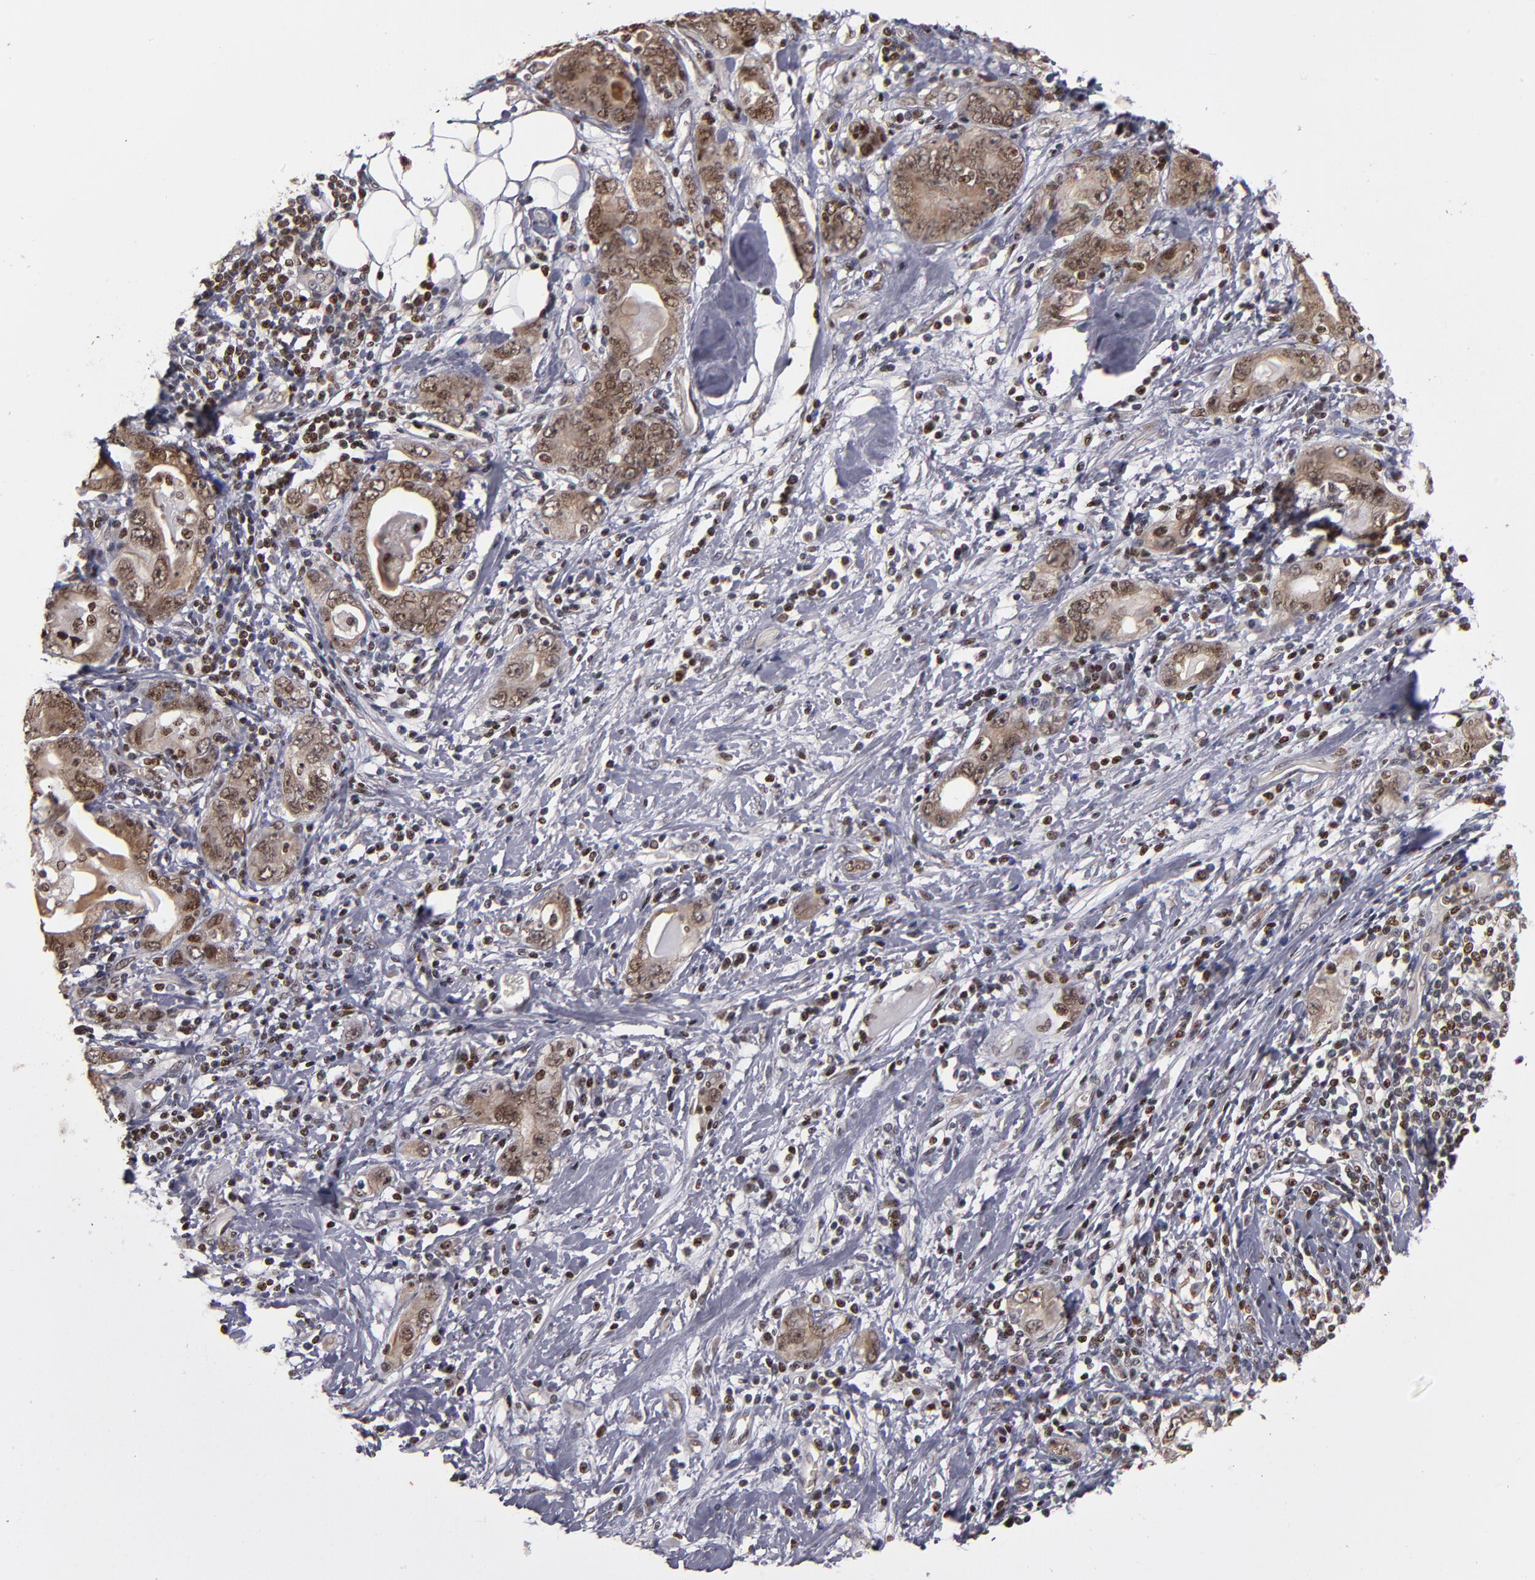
{"staining": {"intensity": "moderate", "quantity": ">75%", "location": "nuclear"}, "tissue": "stomach cancer", "cell_type": "Tumor cells", "image_type": "cancer", "snomed": [{"axis": "morphology", "description": "Adenocarcinoma, NOS"}, {"axis": "topography", "description": "Stomach, lower"}], "caption": "The immunohistochemical stain labels moderate nuclear expression in tumor cells of stomach adenocarcinoma tissue.", "gene": "KDM6A", "patient": {"sex": "female", "age": 93}}